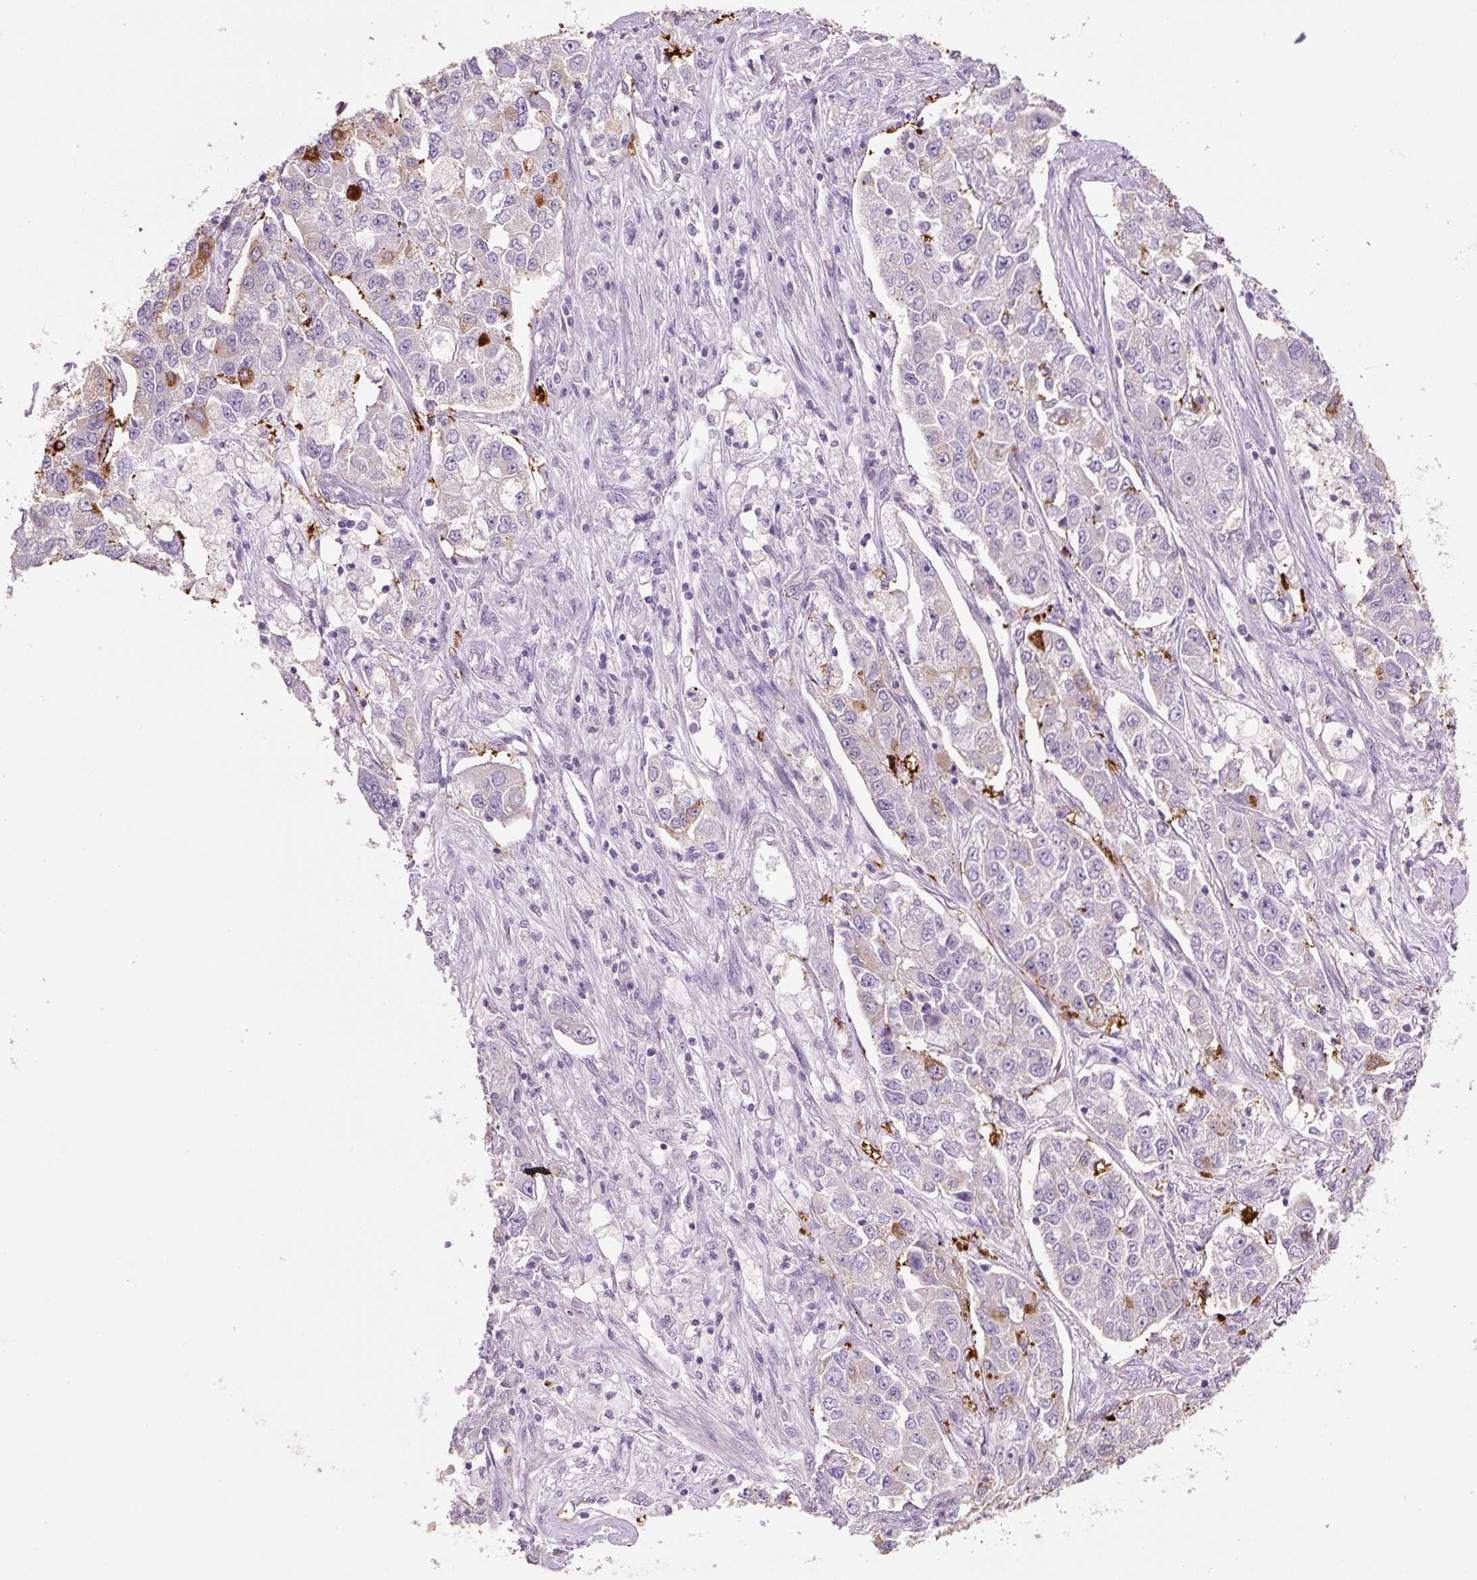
{"staining": {"intensity": "strong", "quantity": "<25%", "location": "cytoplasmic/membranous"}, "tissue": "lung cancer", "cell_type": "Tumor cells", "image_type": "cancer", "snomed": [{"axis": "morphology", "description": "Adenocarcinoma, NOS"}, {"axis": "topography", "description": "Lung"}], "caption": "Human lung cancer stained with a protein marker reveals strong staining in tumor cells.", "gene": "HAX1", "patient": {"sex": "male", "age": 49}}